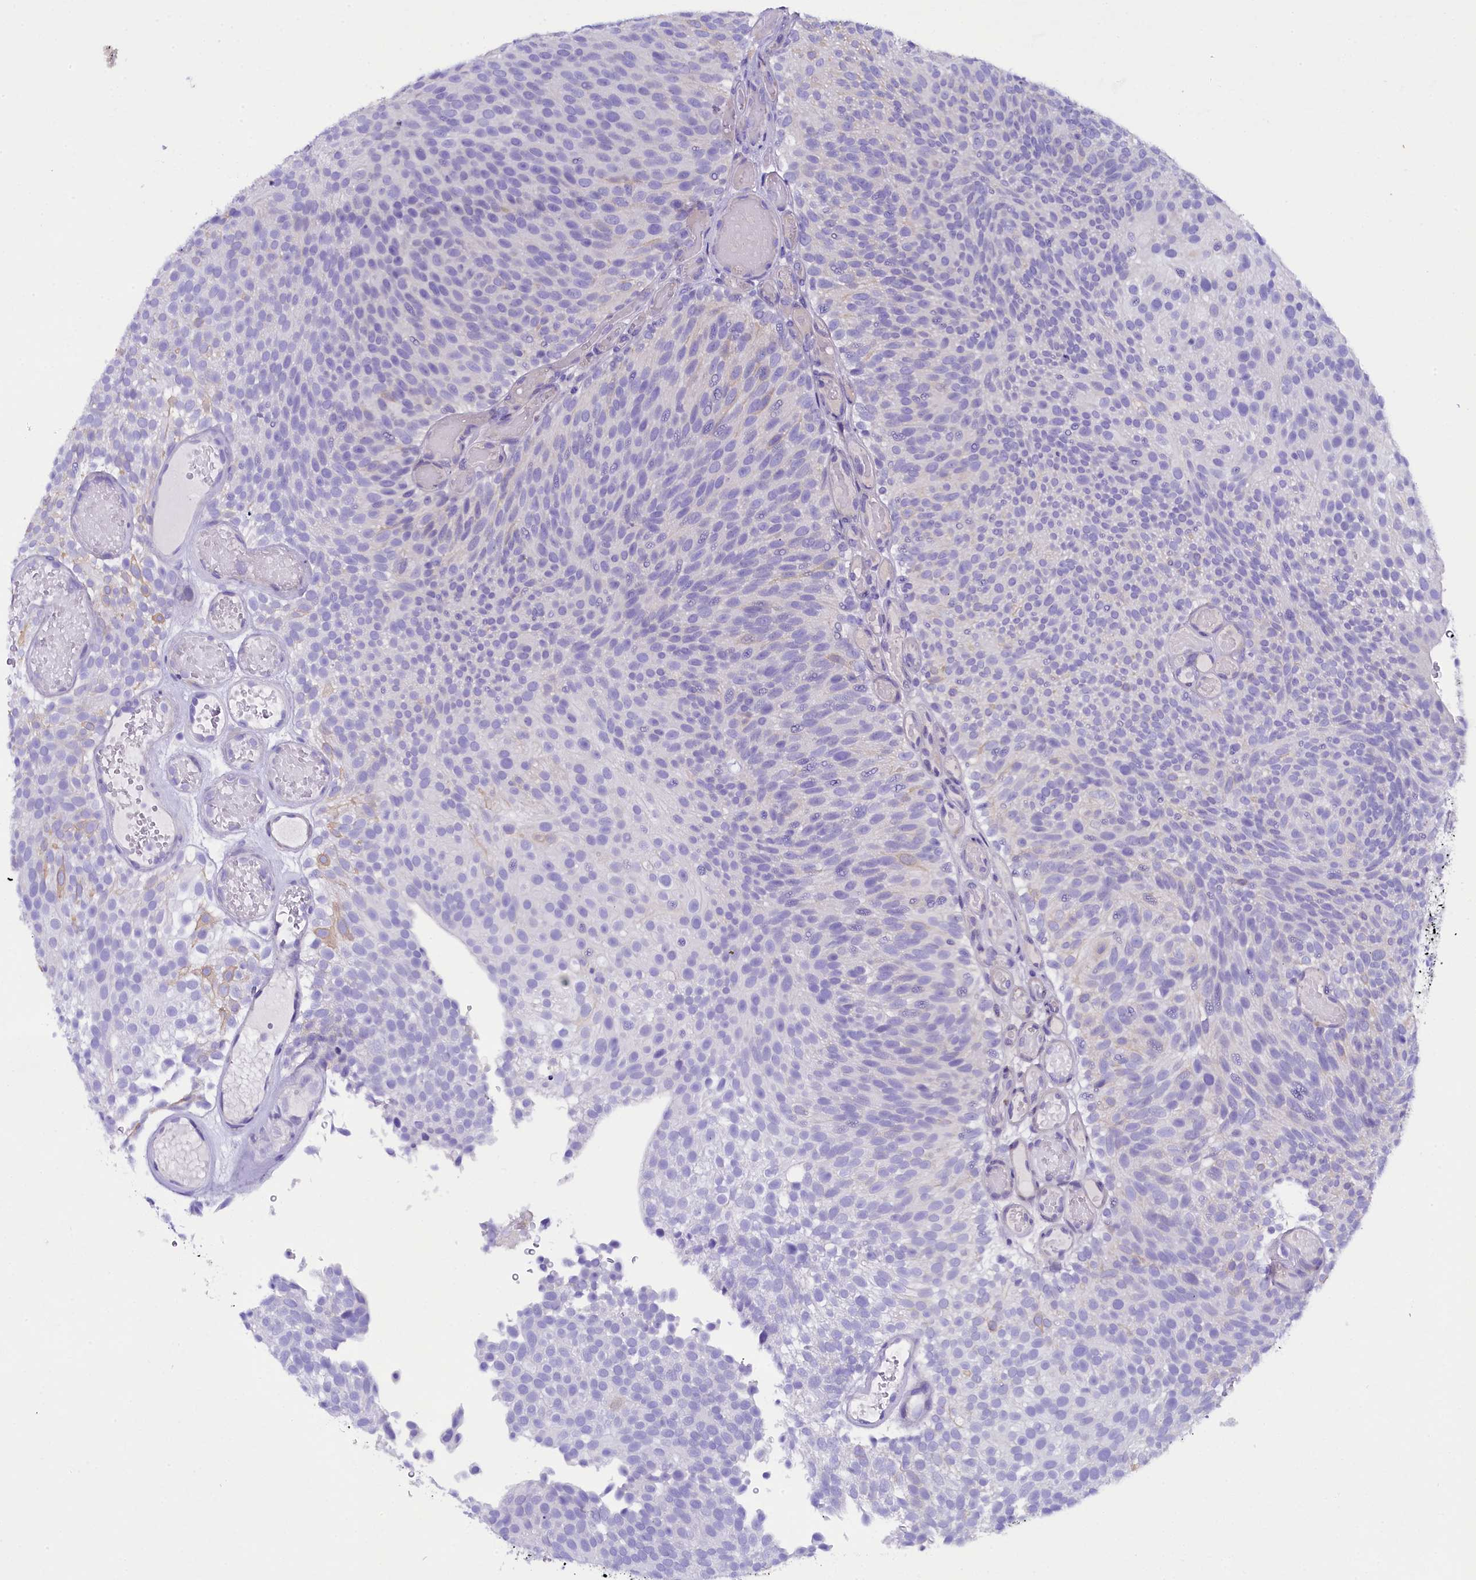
{"staining": {"intensity": "negative", "quantity": "none", "location": "none"}, "tissue": "urothelial cancer", "cell_type": "Tumor cells", "image_type": "cancer", "snomed": [{"axis": "morphology", "description": "Urothelial carcinoma, Low grade"}, {"axis": "topography", "description": "Urinary bladder"}], "caption": "An IHC photomicrograph of urothelial cancer is shown. There is no staining in tumor cells of urothelial cancer.", "gene": "SOD3", "patient": {"sex": "male", "age": 78}}